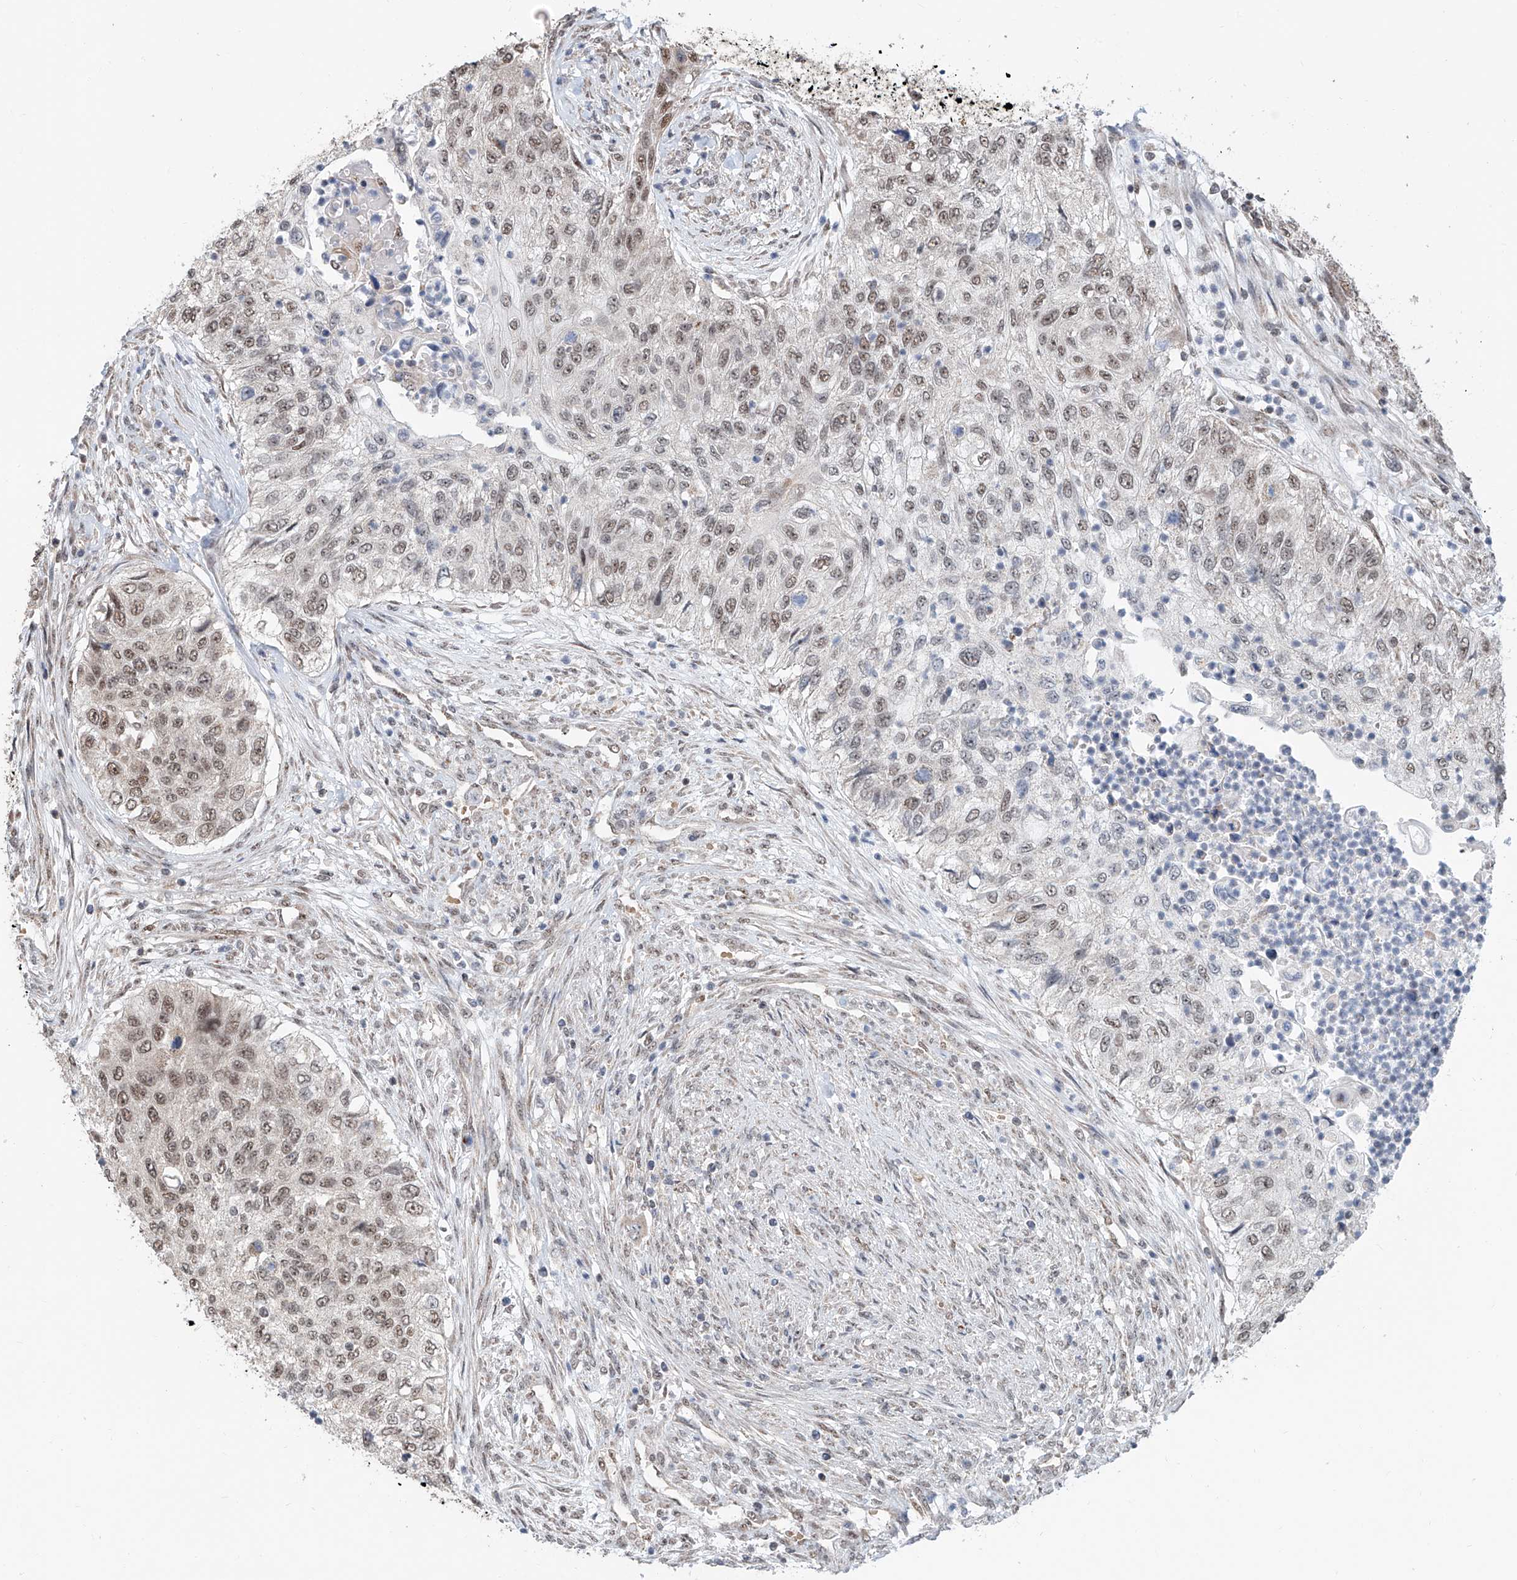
{"staining": {"intensity": "moderate", "quantity": "25%-75%", "location": "nuclear"}, "tissue": "urothelial cancer", "cell_type": "Tumor cells", "image_type": "cancer", "snomed": [{"axis": "morphology", "description": "Urothelial carcinoma, High grade"}, {"axis": "topography", "description": "Urinary bladder"}], "caption": "A micrograph of urothelial cancer stained for a protein displays moderate nuclear brown staining in tumor cells.", "gene": "SDE2", "patient": {"sex": "female", "age": 60}}